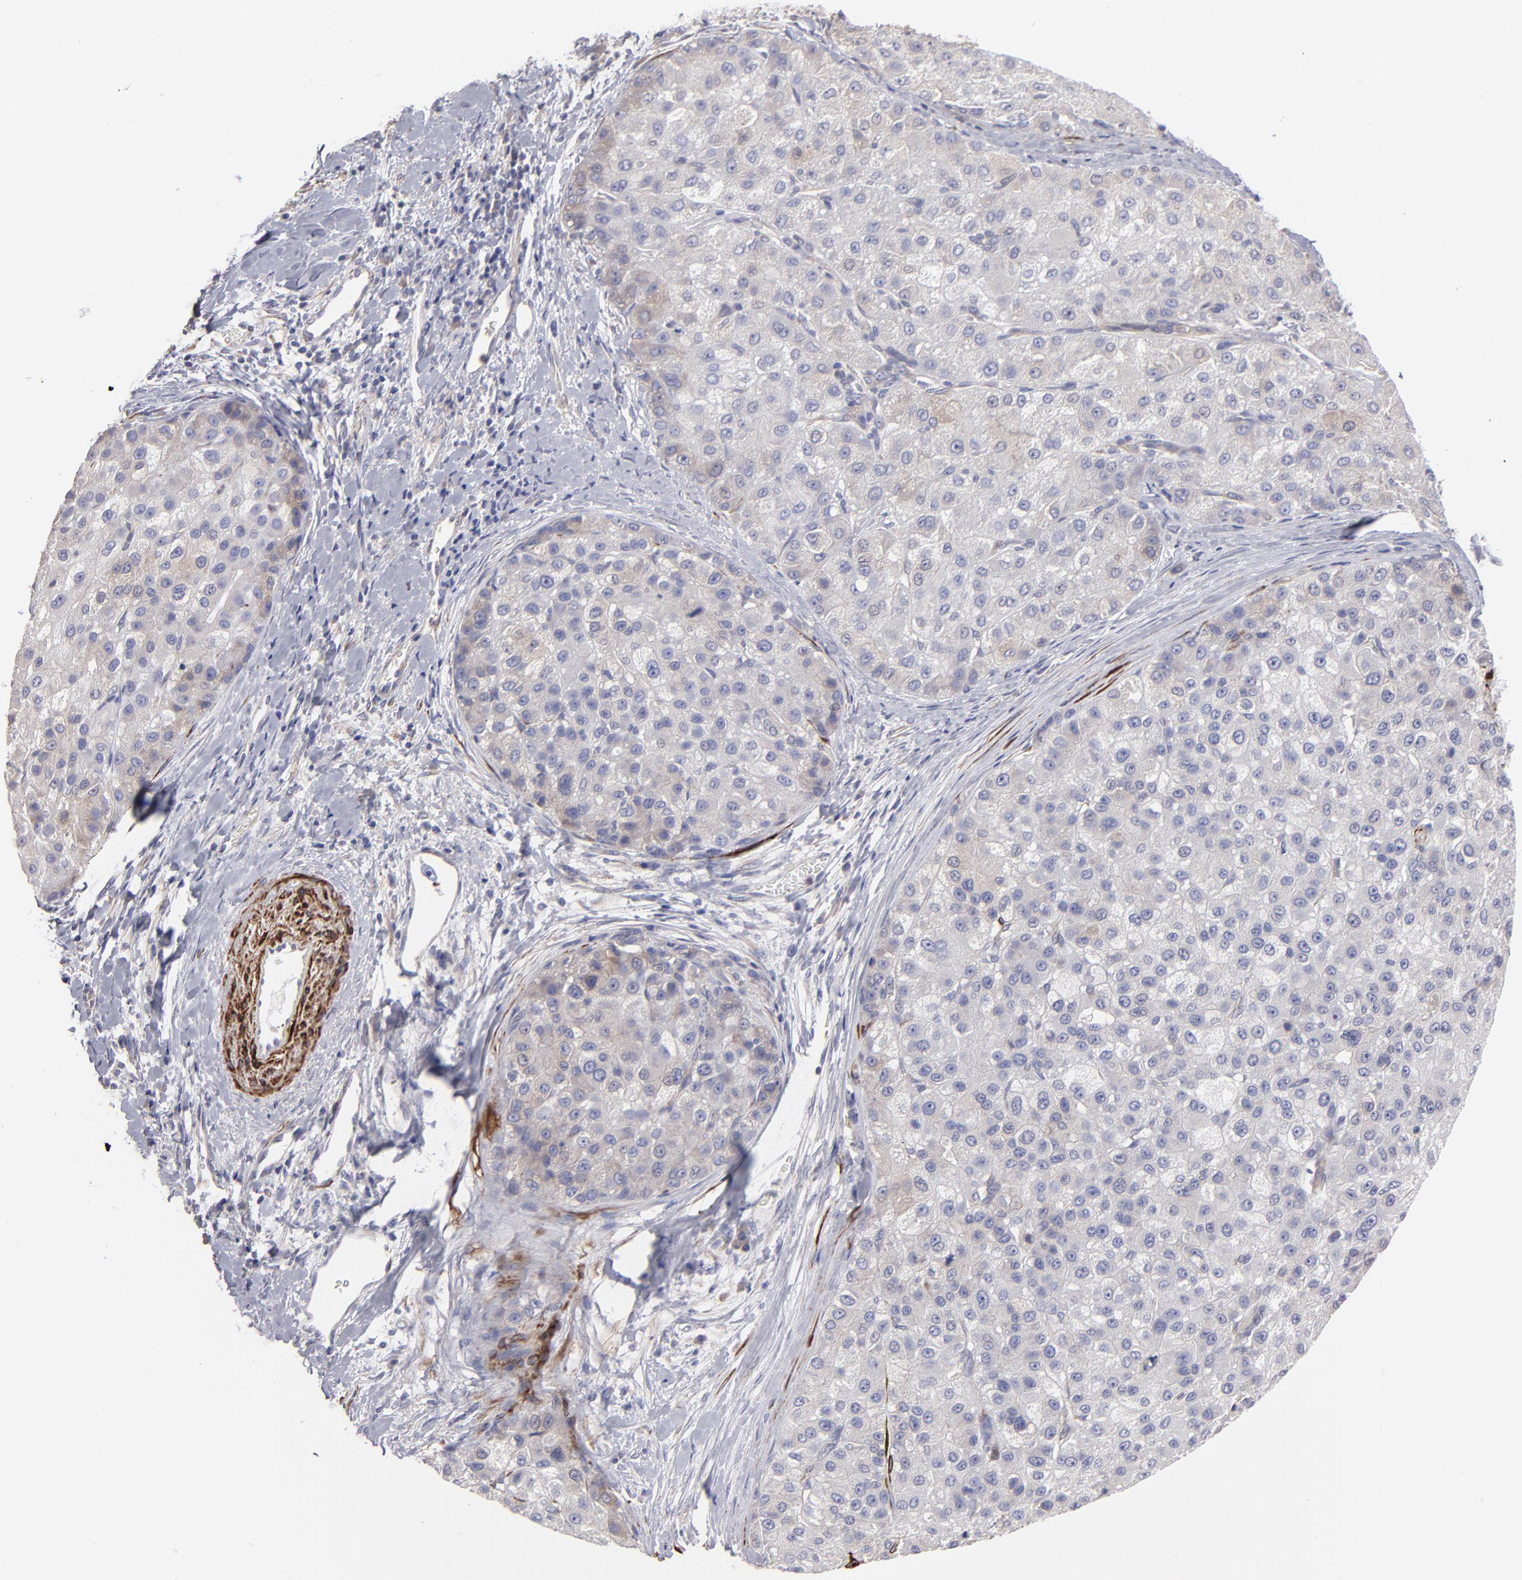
{"staining": {"intensity": "weak", "quantity": "25%-75%", "location": "cytoplasmic/membranous"}, "tissue": "liver cancer", "cell_type": "Tumor cells", "image_type": "cancer", "snomed": [{"axis": "morphology", "description": "Carcinoma, Hepatocellular, NOS"}, {"axis": "topography", "description": "Liver"}], "caption": "IHC of human hepatocellular carcinoma (liver) reveals low levels of weak cytoplasmic/membranous positivity in about 25%-75% of tumor cells.", "gene": "SLMAP", "patient": {"sex": "male", "age": 80}}